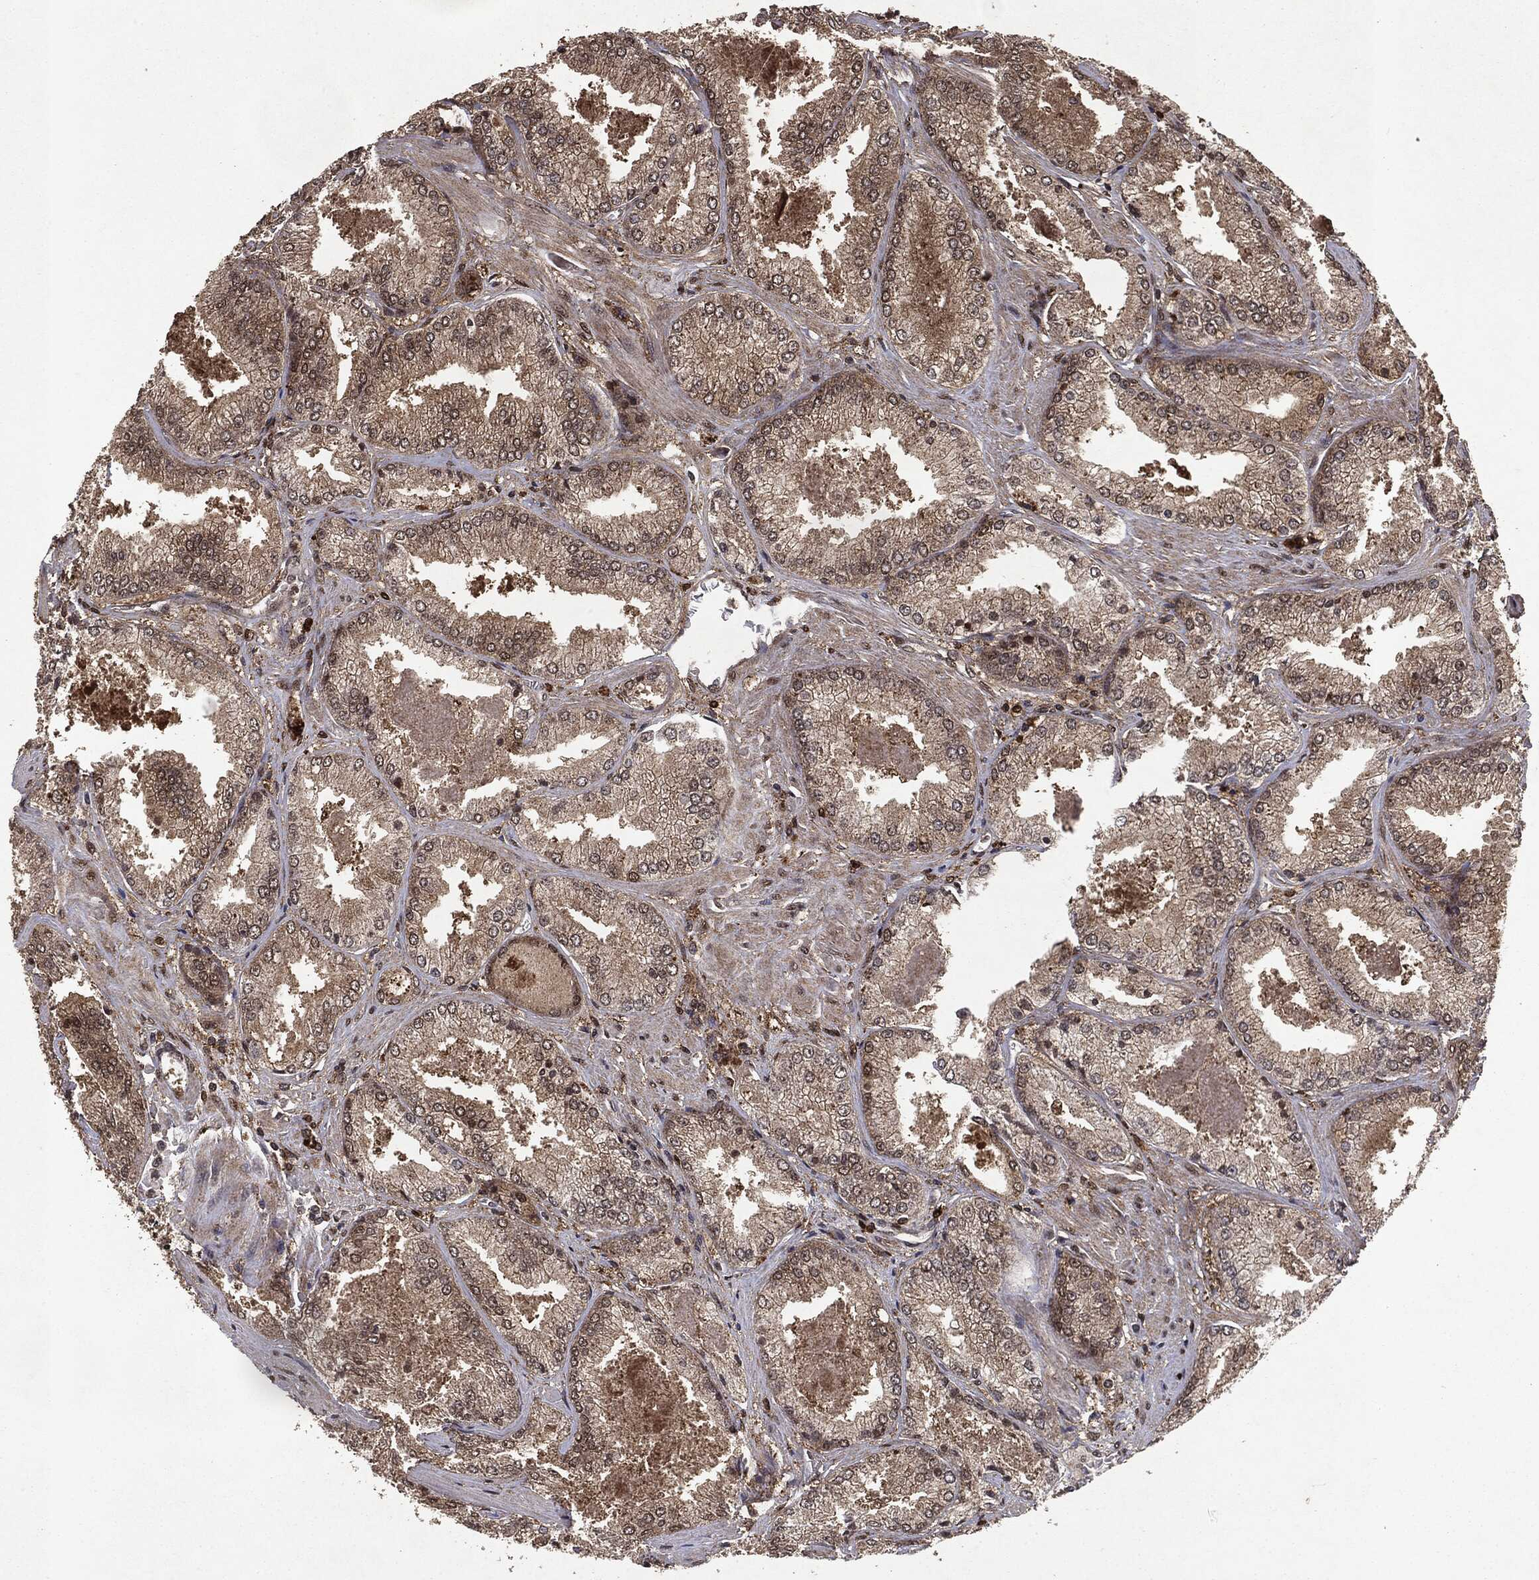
{"staining": {"intensity": "weak", "quantity": ">75%", "location": "cytoplasmic/membranous"}, "tissue": "prostate cancer", "cell_type": "Tumor cells", "image_type": "cancer", "snomed": [{"axis": "morphology", "description": "Adenocarcinoma, Low grade"}, {"axis": "topography", "description": "Prostate"}], "caption": "Adenocarcinoma (low-grade) (prostate) stained with a protein marker displays weak staining in tumor cells.", "gene": "PEBP1", "patient": {"sex": "male", "age": 68}}